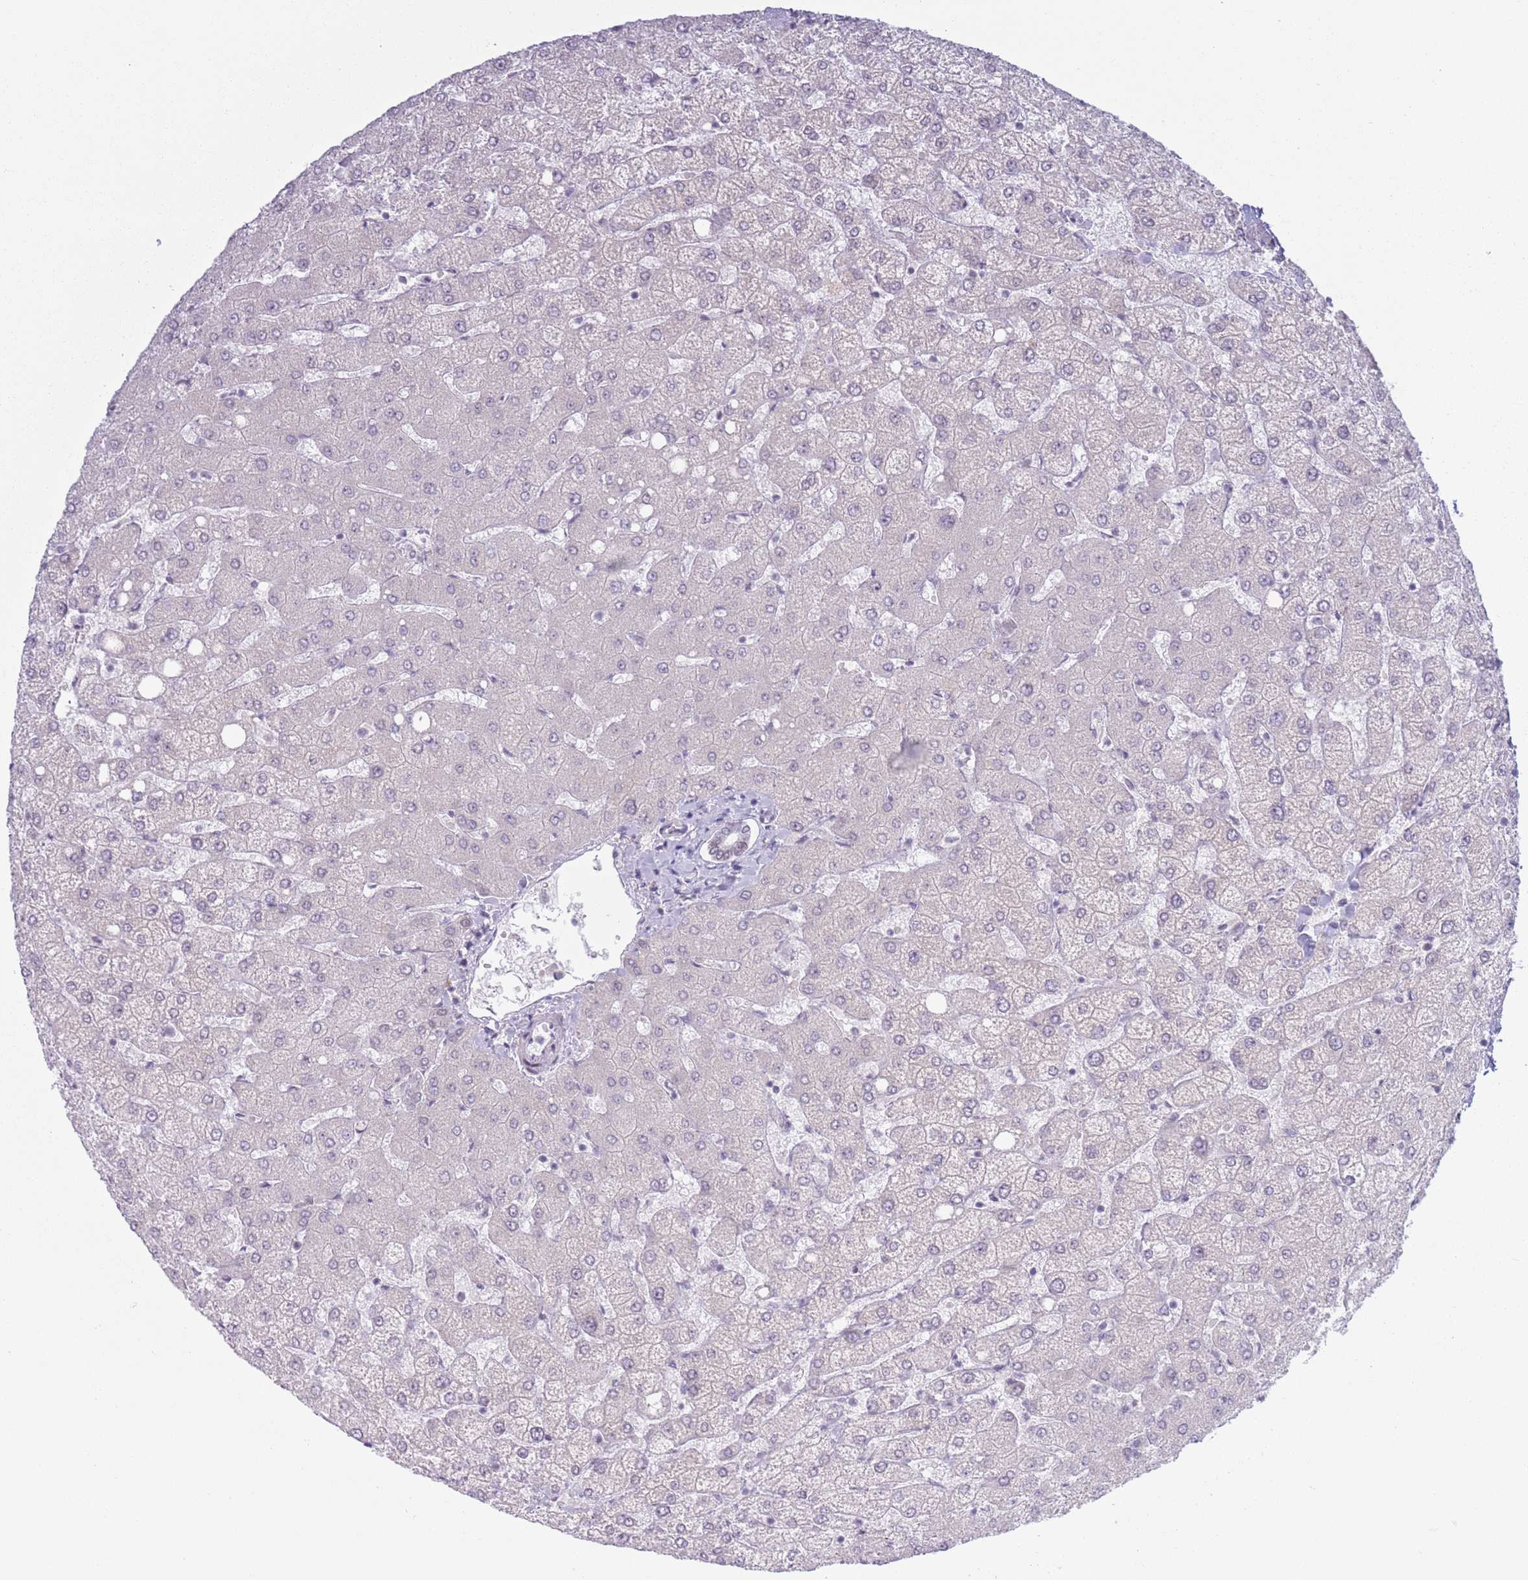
{"staining": {"intensity": "negative", "quantity": "none", "location": "none"}, "tissue": "liver", "cell_type": "Cholangiocytes", "image_type": "normal", "snomed": [{"axis": "morphology", "description": "Normal tissue, NOS"}, {"axis": "topography", "description": "Liver"}], "caption": "The photomicrograph exhibits no significant staining in cholangiocytes of liver.", "gene": "MRPL34", "patient": {"sex": "female", "age": 54}}